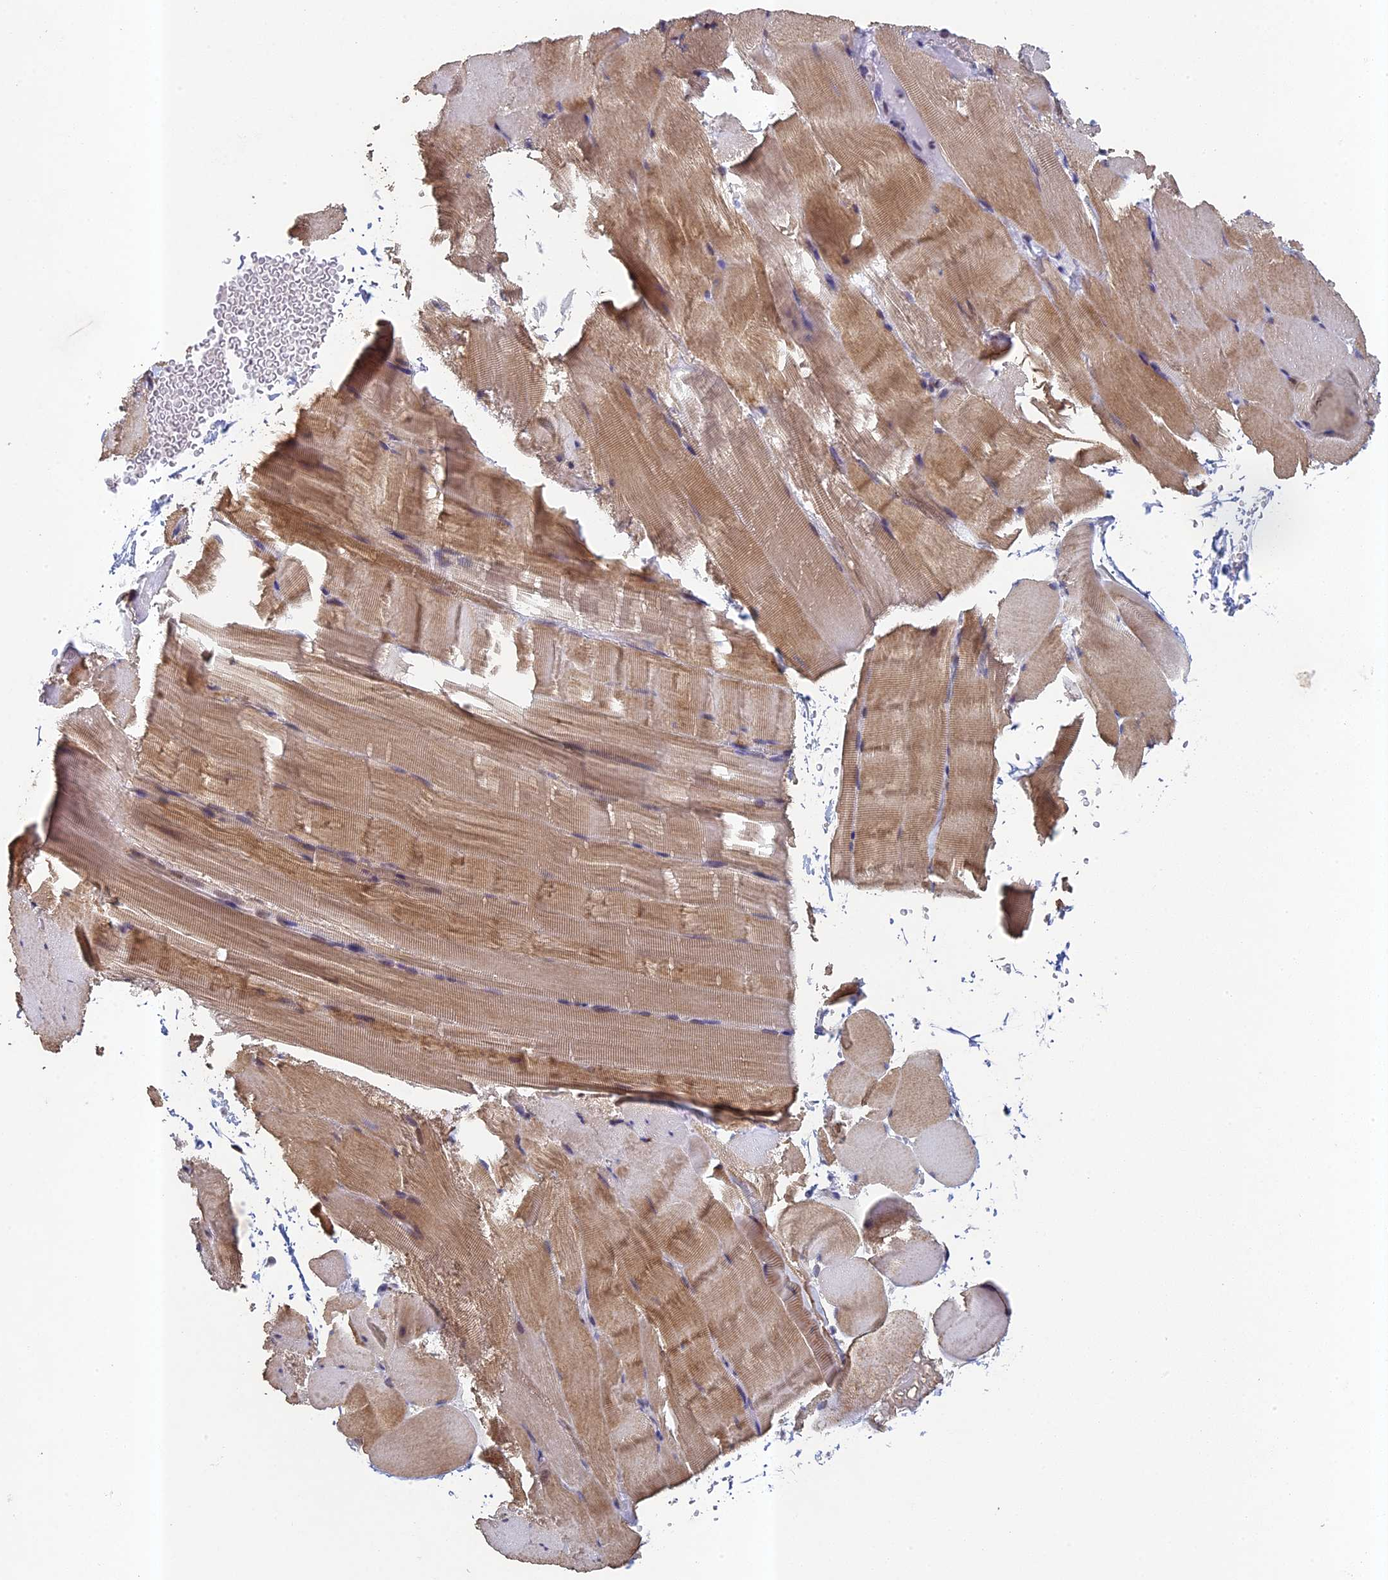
{"staining": {"intensity": "moderate", "quantity": "25%-75%", "location": "cytoplasmic/membranous"}, "tissue": "skeletal muscle", "cell_type": "Myocytes", "image_type": "normal", "snomed": [{"axis": "morphology", "description": "Normal tissue, NOS"}, {"axis": "topography", "description": "Skeletal muscle"}], "caption": "Immunohistochemistry (IHC) (DAB (3,3'-diaminobenzidine)) staining of benign skeletal muscle exhibits moderate cytoplasmic/membranous protein expression in approximately 25%-75% of myocytes. The protein of interest is shown in brown color, while the nuclei are stained blue.", "gene": "DIXDC1", "patient": {"sex": "male", "age": 62}}